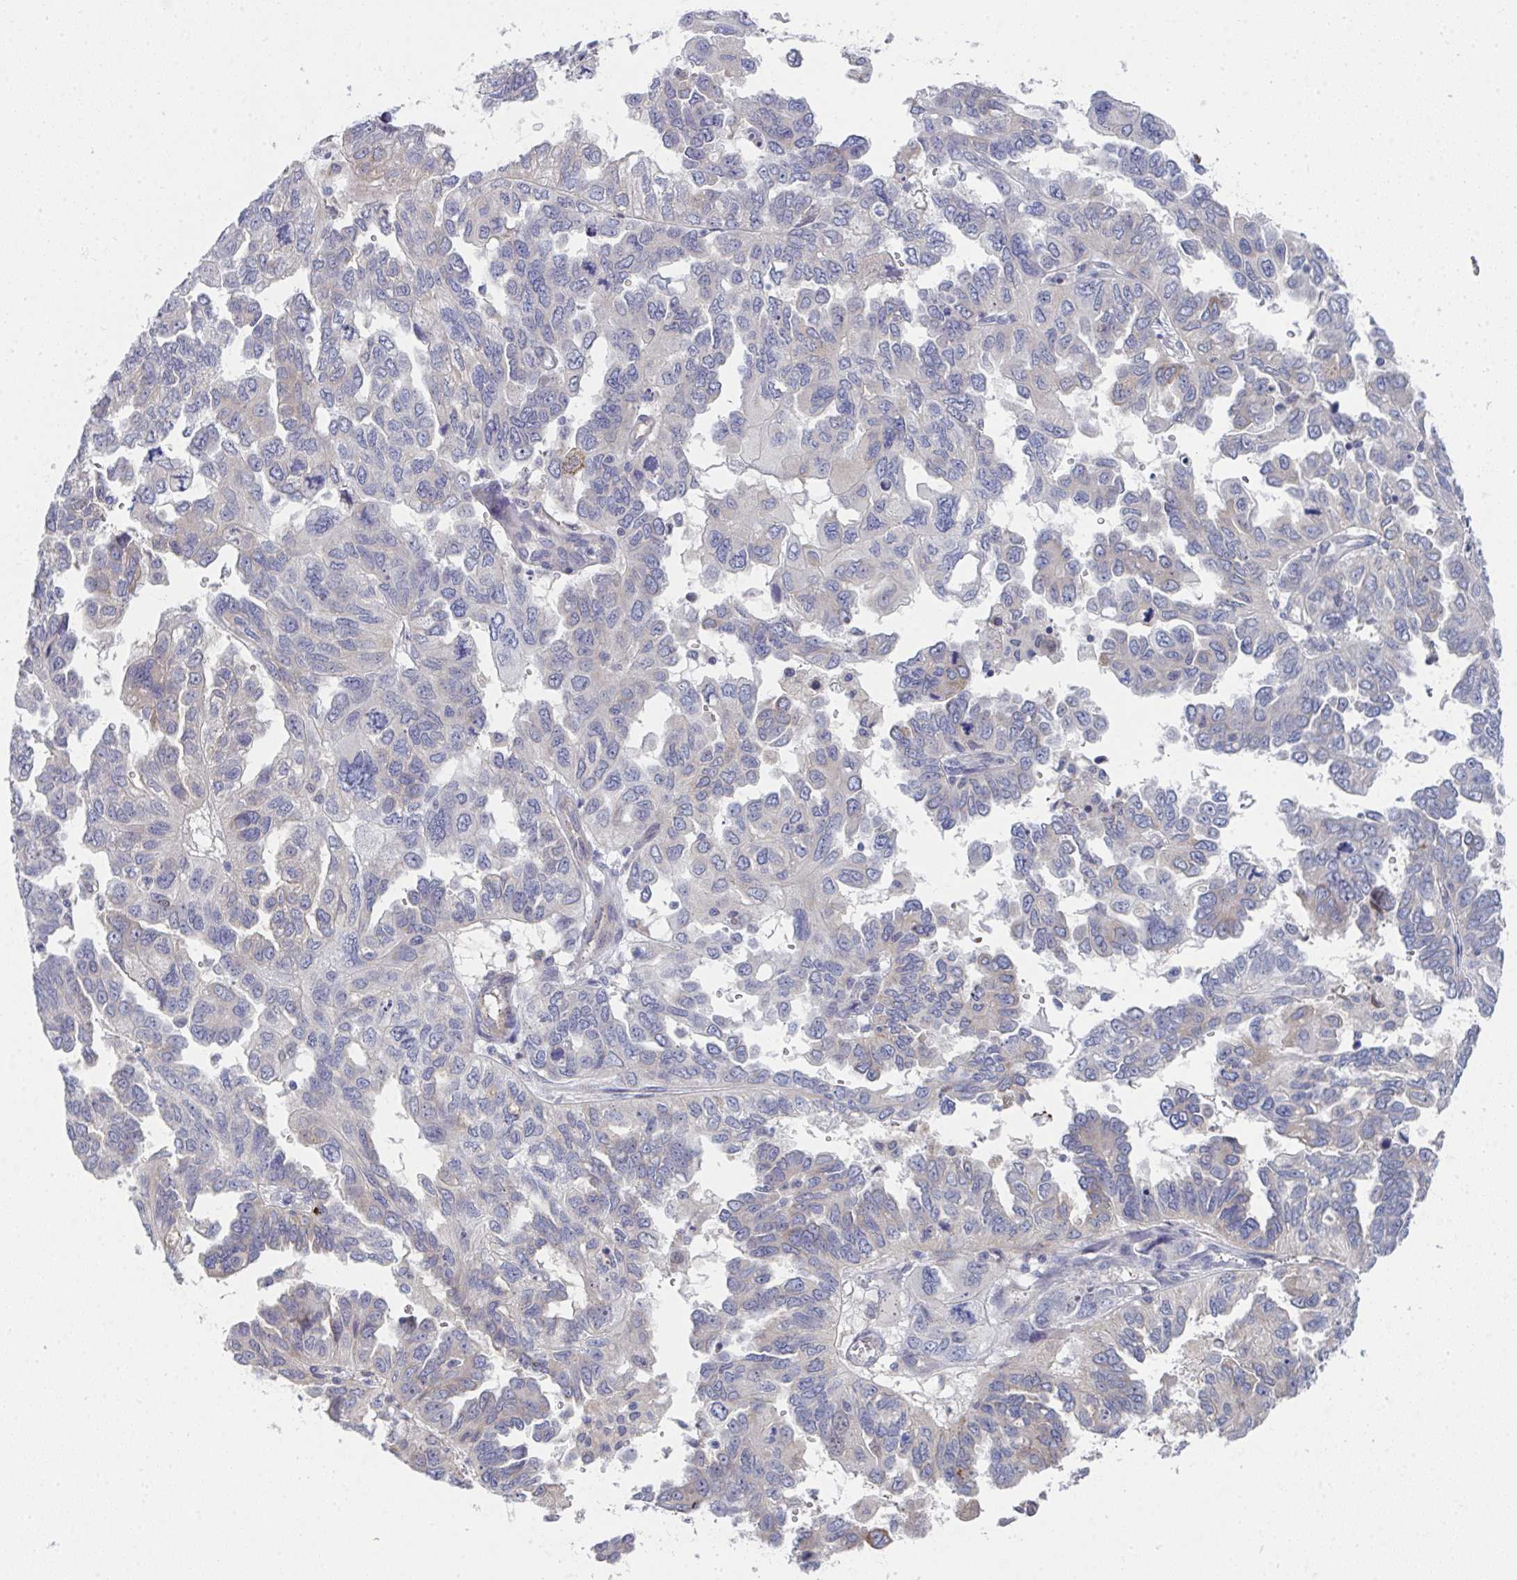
{"staining": {"intensity": "negative", "quantity": "none", "location": "none"}, "tissue": "ovarian cancer", "cell_type": "Tumor cells", "image_type": "cancer", "snomed": [{"axis": "morphology", "description": "Cystadenocarcinoma, serous, NOS"}, {"axis": "topography", "description": "Ovary"}], "caption": "This is an IHC photomicrograph of human ovarian serous cystadenocarcinoma. There is no expression in tumor cells.", "gene": "VWDE", "patient": {"sex": "female", "age": 53}}